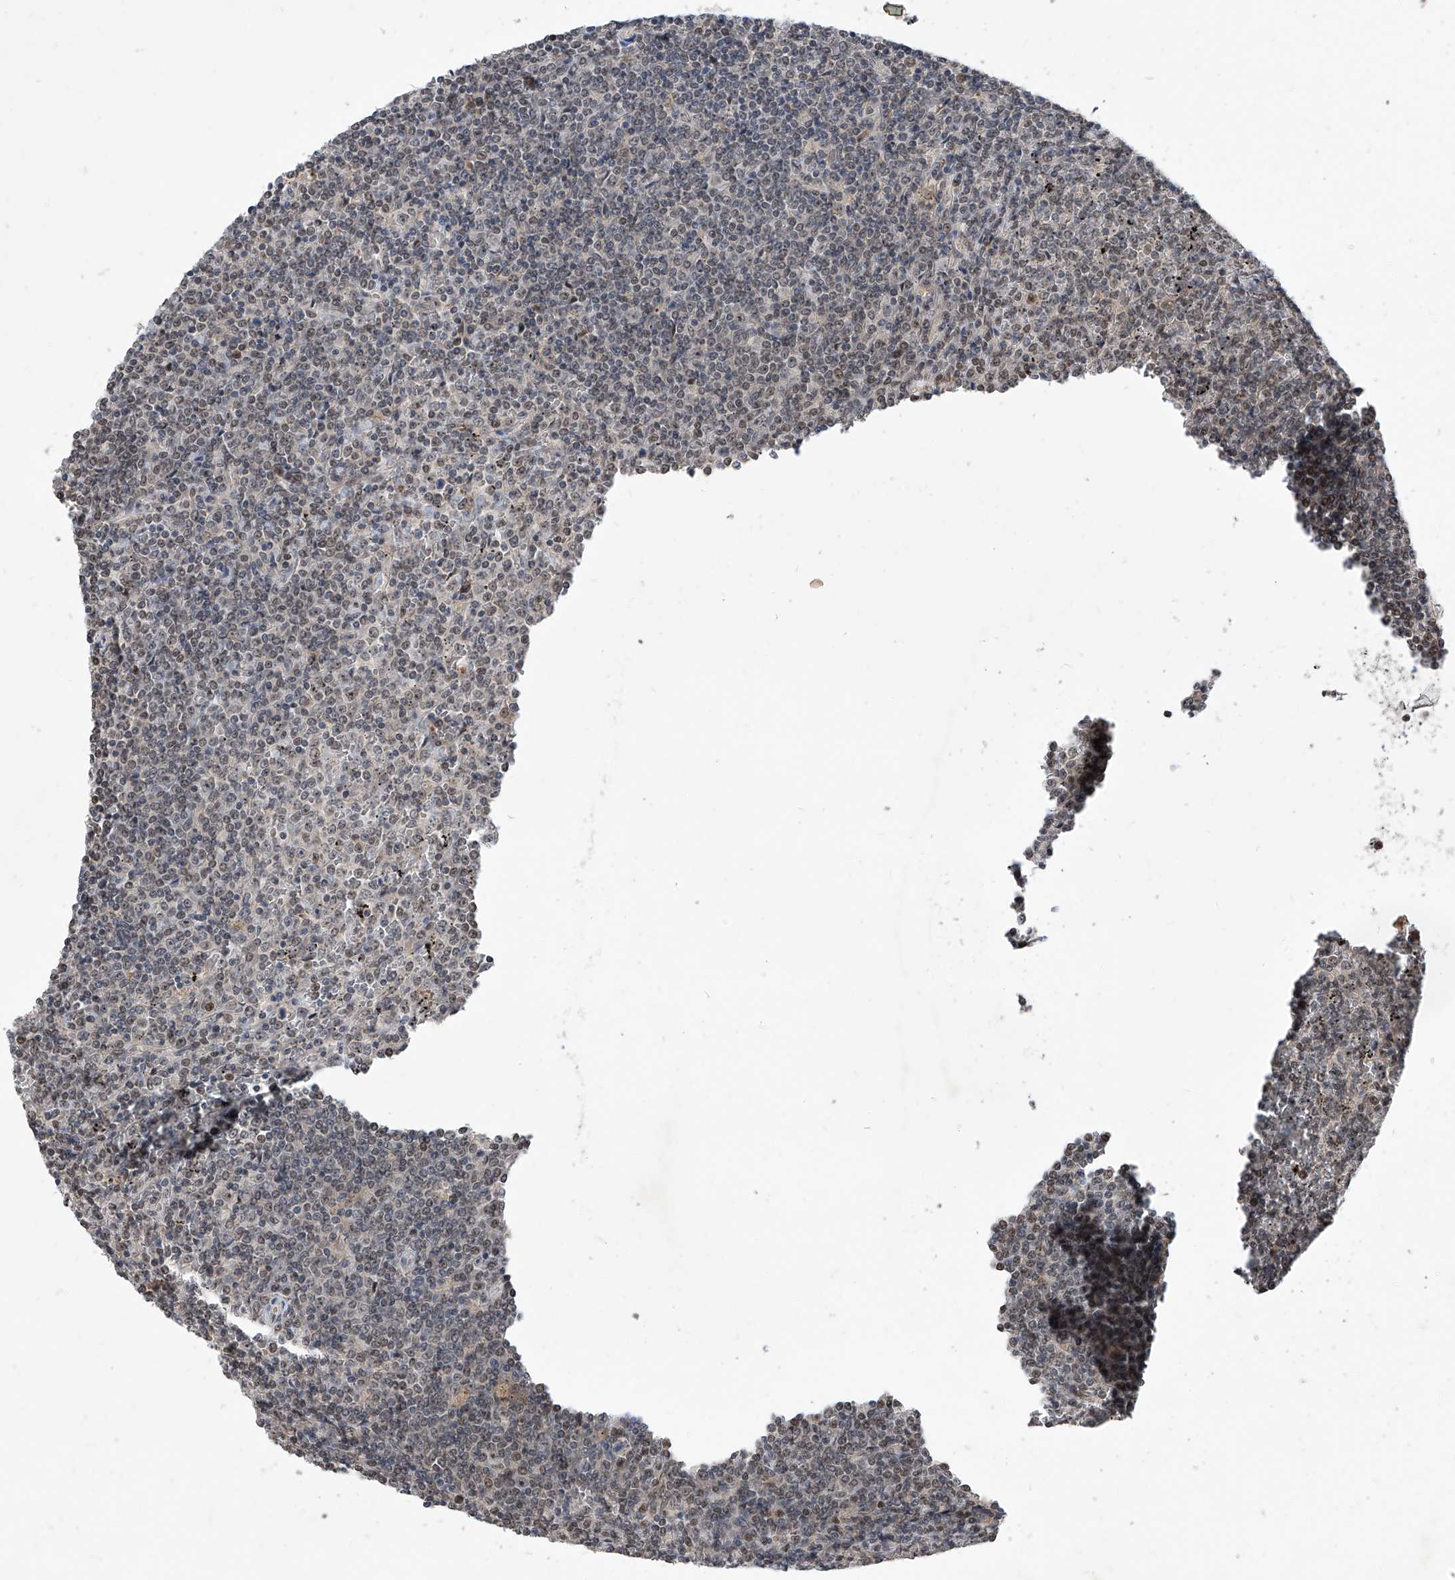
{"staining": {"intensity": "negative", "quantity": "none", "location": "none"}, "tissue": "lymphoma", "cell_type": "Tumor cells", "image_type": "cancer", "snomed": [{"axis": "morphology", "description": "Malignant lymphoma, non-Hodgkin's type, Low grade"}, {"axis": "topography", "description": "Spleen"}], "caption": "Immunohistochemistry photomicrograph of neoplastic tissue: lymphoma stained with DAB (3,3'-diaminobenzidine) exhibits no significant protein staining in tumor cells. (Stains: DAB (3,3'-diaminobenzidine) IHC with hematoxylin counter stain, Microscopy: brightfield microscopy at high magnification).", "gene": "LGR4", "patient": {"sex": "female", "age": 19}}